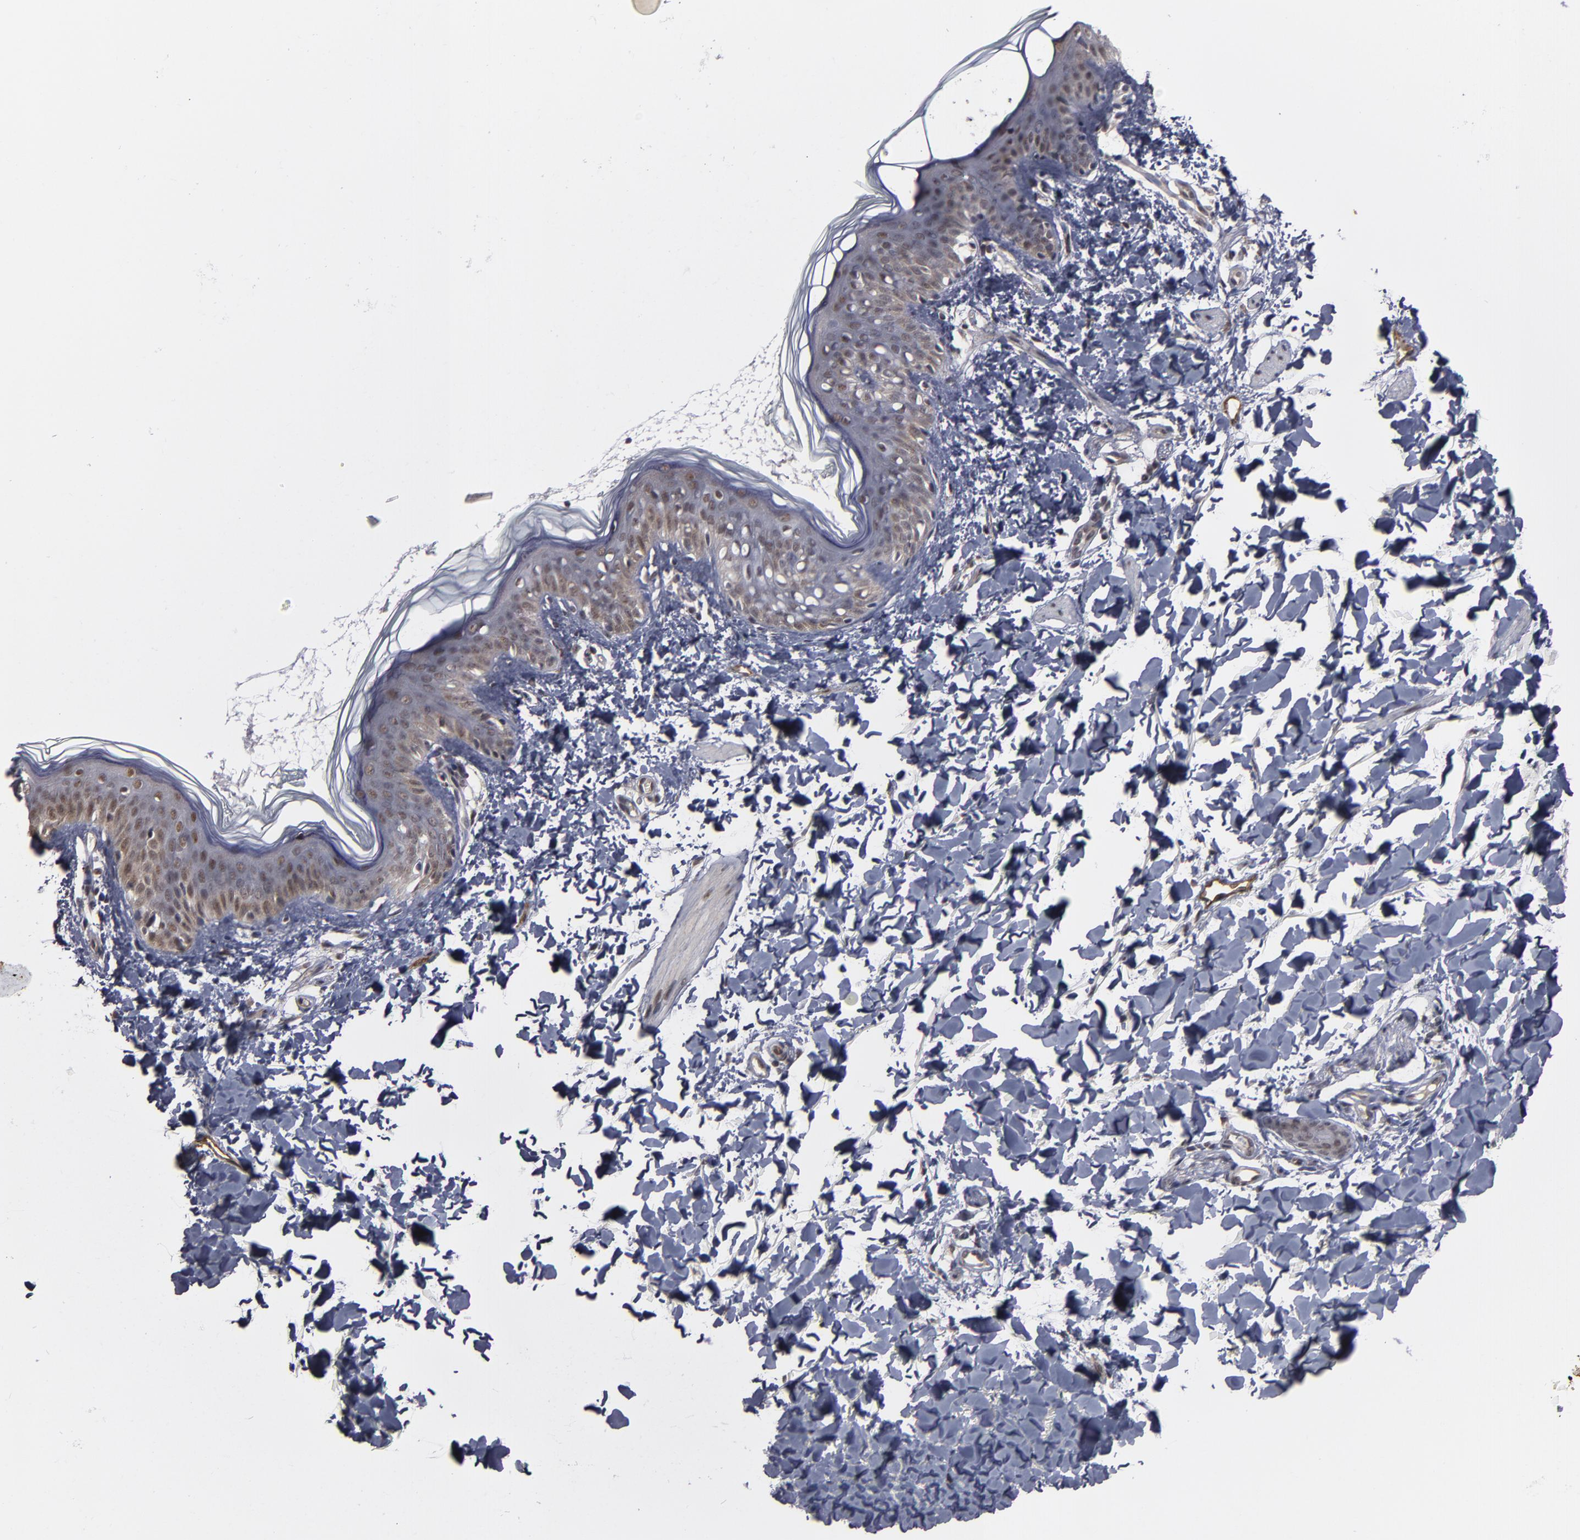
{"staining": {"intensity": "moderate", "quantity": ">75%", "location": "nuclear"}, "tissue": "skin", "cell_type": "Fibroblasts", "image_type": "normal", "snomed": [{"axis": "morphology", "description": "Normal tissue, NOS"}, {"axis": "topography", "description": "Skin"}], "caption": "The immunohistochemical stain shows moderate nuclear positivity in fibroblasts of unremarkable skin.", "gene": "ZNF75A", "patient": {"sex": "female", "age": 4}}